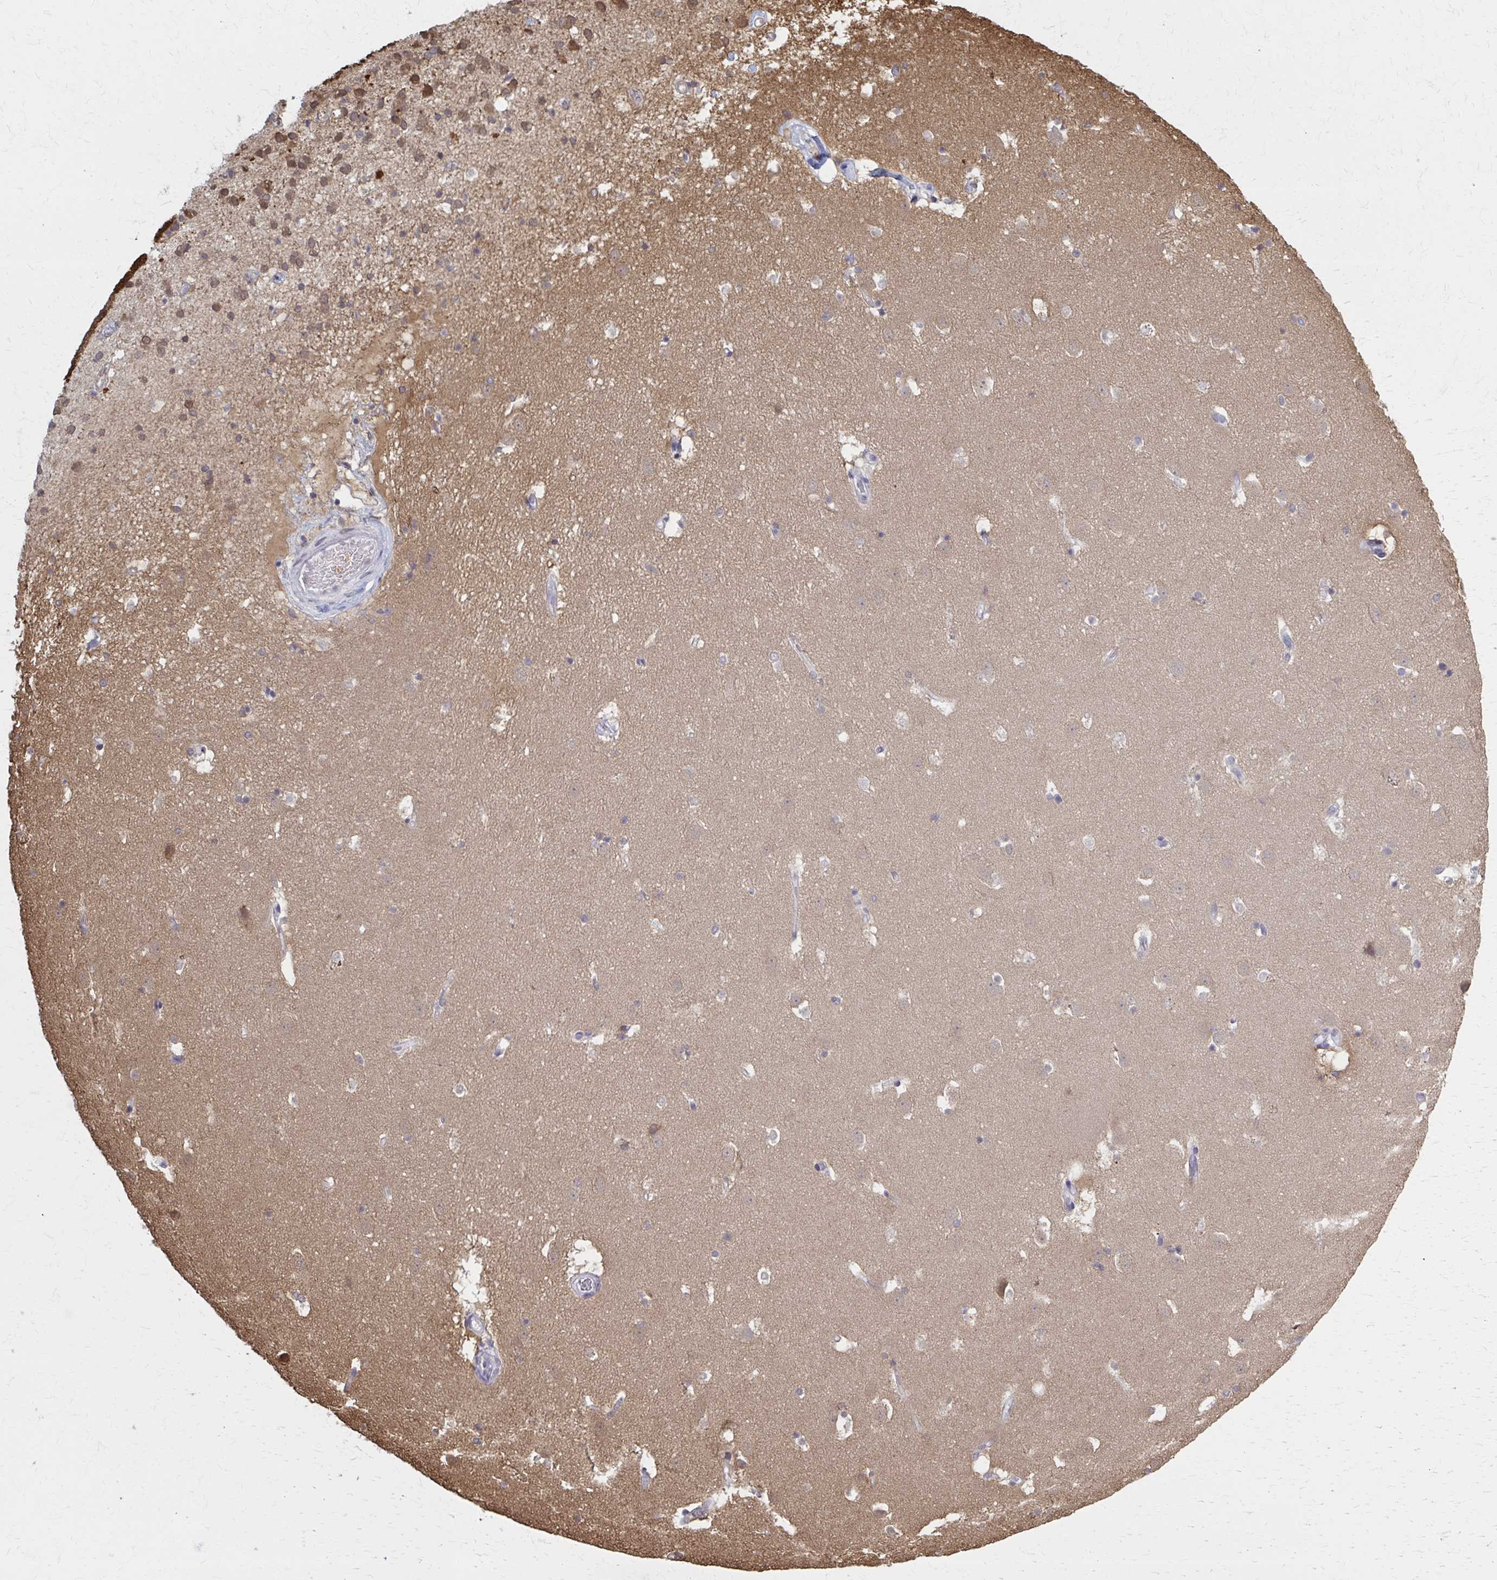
{"staining": {"intensity": "weak", "quantity": "<25%", "location": "cytoplasmic/membranous"}, "tissue": "caudate", "cell_type": "Glial cells", "image_type": "normal", "snomed": [{"axis": "morphology", "description": "Normal tissue, NOS"}, {"axis": "topography", "description": "Lateral ventricle wall"}], "caption": "IHC image of unremarkable caudate: human caudate stained with DAB (3,3'-diaminobenzidine) shows no significant protein expression in glial cells. (Brightfield microscopy of DAB IHC at high magnification).", "gene": "MDH1", "patient": {"sex": "male", "age": 37}}